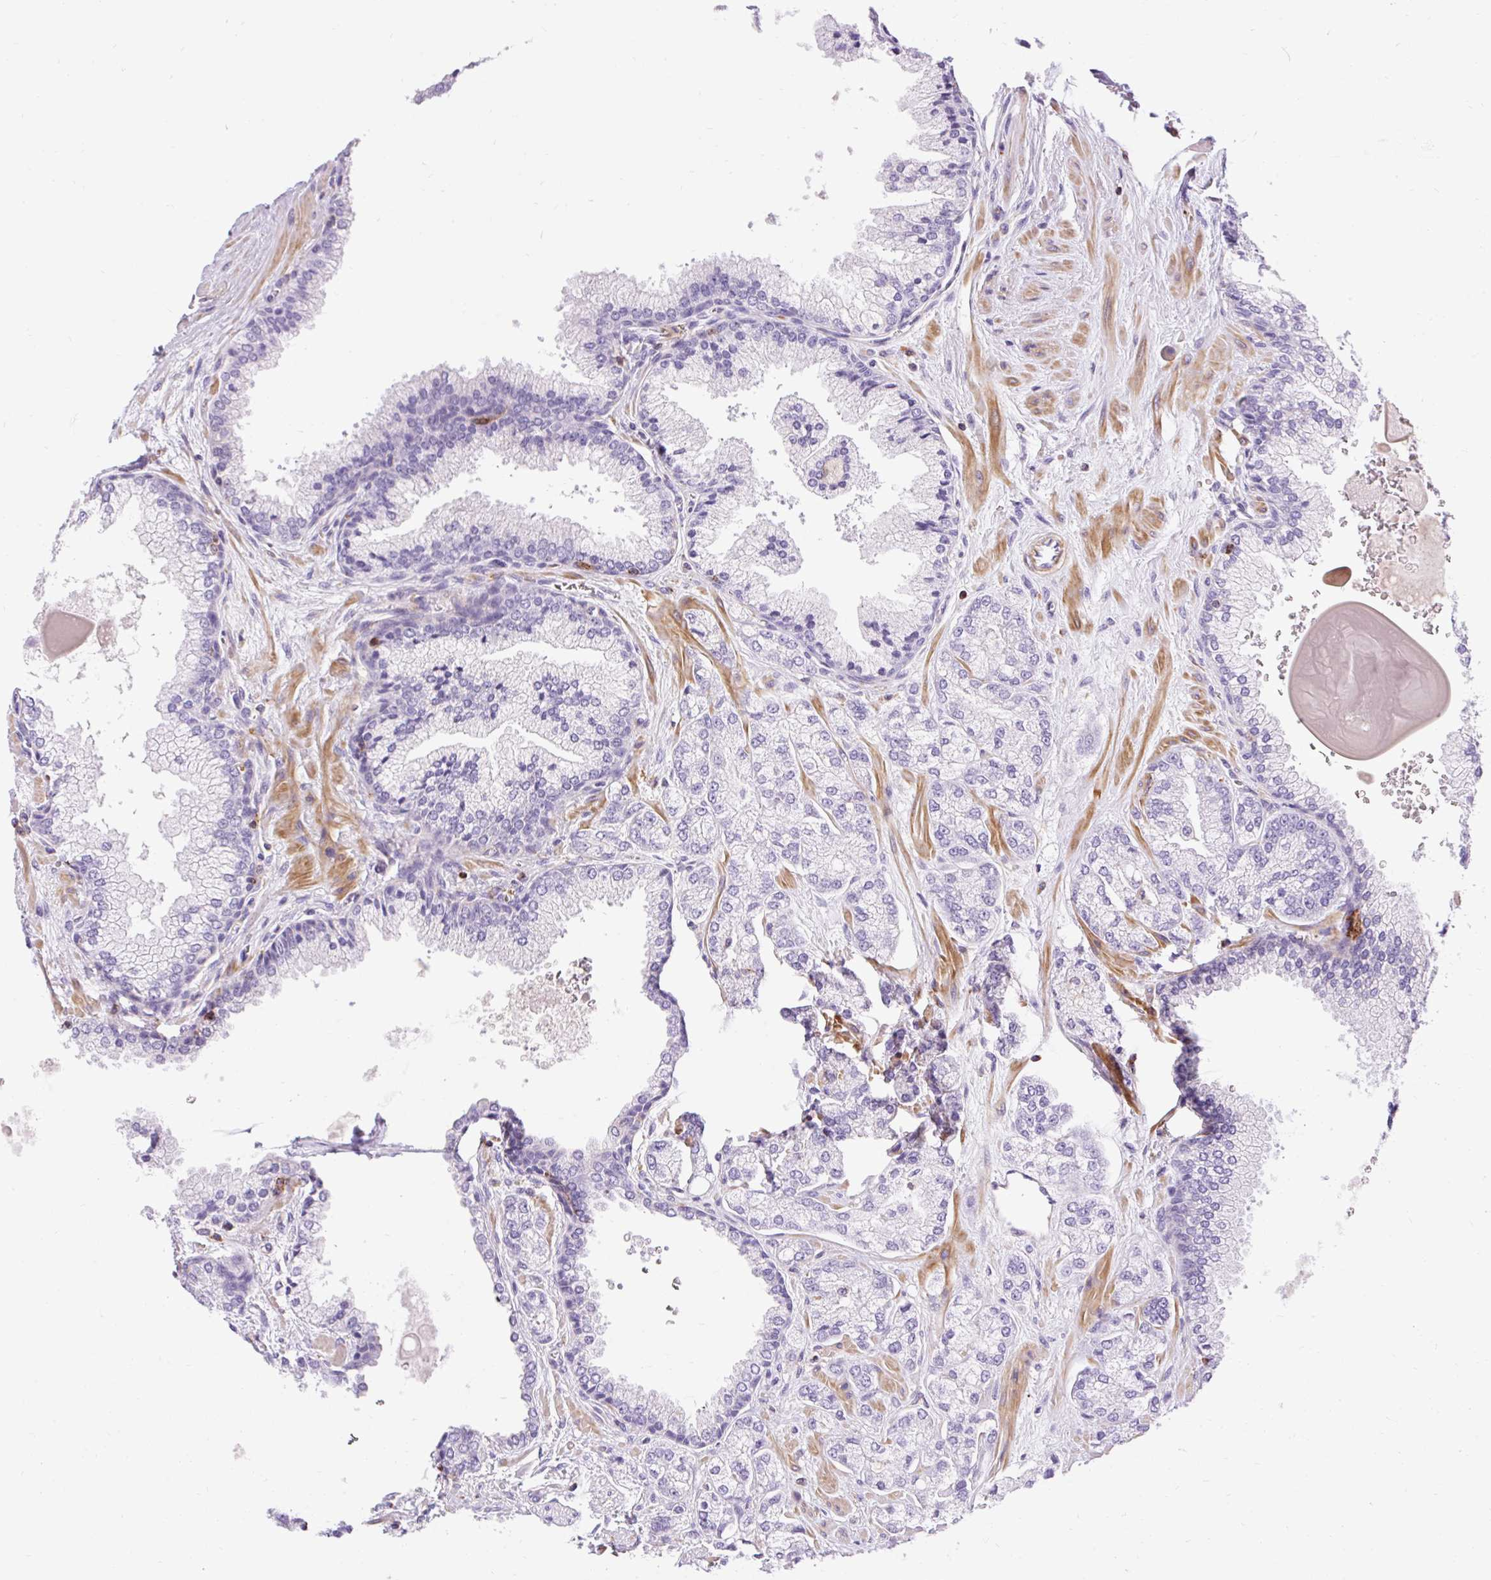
{"staining": {"intensity": "negative", "quantity": "none", "location": "none"}, "tissue": "prostate cancer", "cell_type": "Tumor cells", "image_type": "cancer", "snomed": [{"axis": "morphology", "description": "Adenocarcinoma, High grade"}, {"axis": "topography", "description": "Prostate"}], "caption": "The histopathology image shows no significant expression in tumor cells of prostate cancer.", "gene": "CORO7-PAM16", "patient": {"sex": "male", "age": 68}}